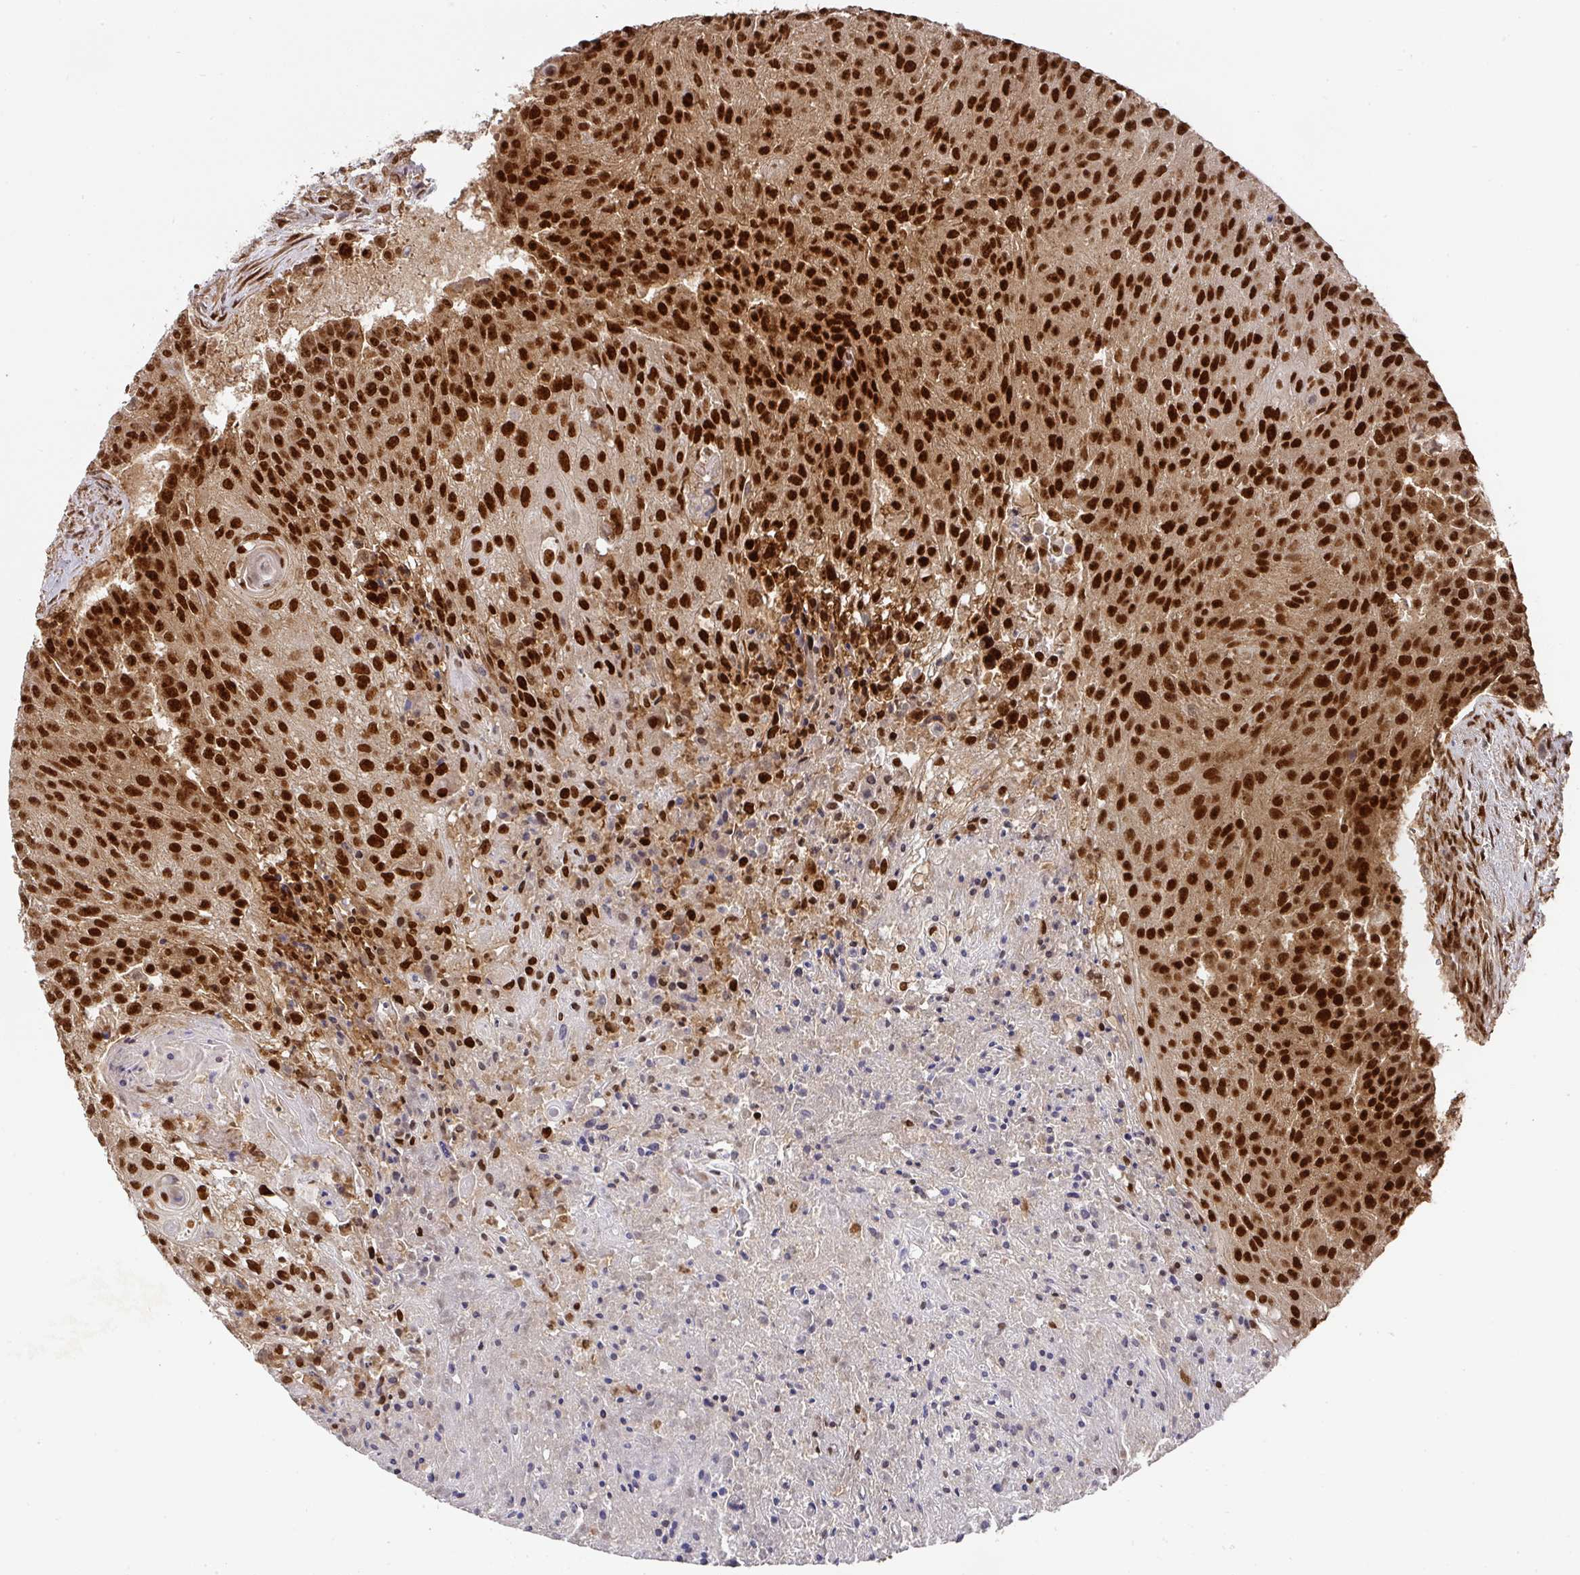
{"staining": {"intensity": "strong", "quantity": ">75%", "location": "nuclear"}, "tissue": "urothelial cancer", "cell_type": "Tumor cells", "image_type": "cancer", "snomed": [{"axis": "morphology", "description": "Urothelial carcinoma, High grade"}, {"axis": "topography", "description": "Urinary bladder"}], "caption": "High-power microscopy captured an immunohistochemistry (IHC) photomicrograph of urothelial cancer, revealing strong nuclear staining in approximately >75% of tumor cells.", "gene": "DIDO1", "patient": {"sex": "female", "age": 63}}